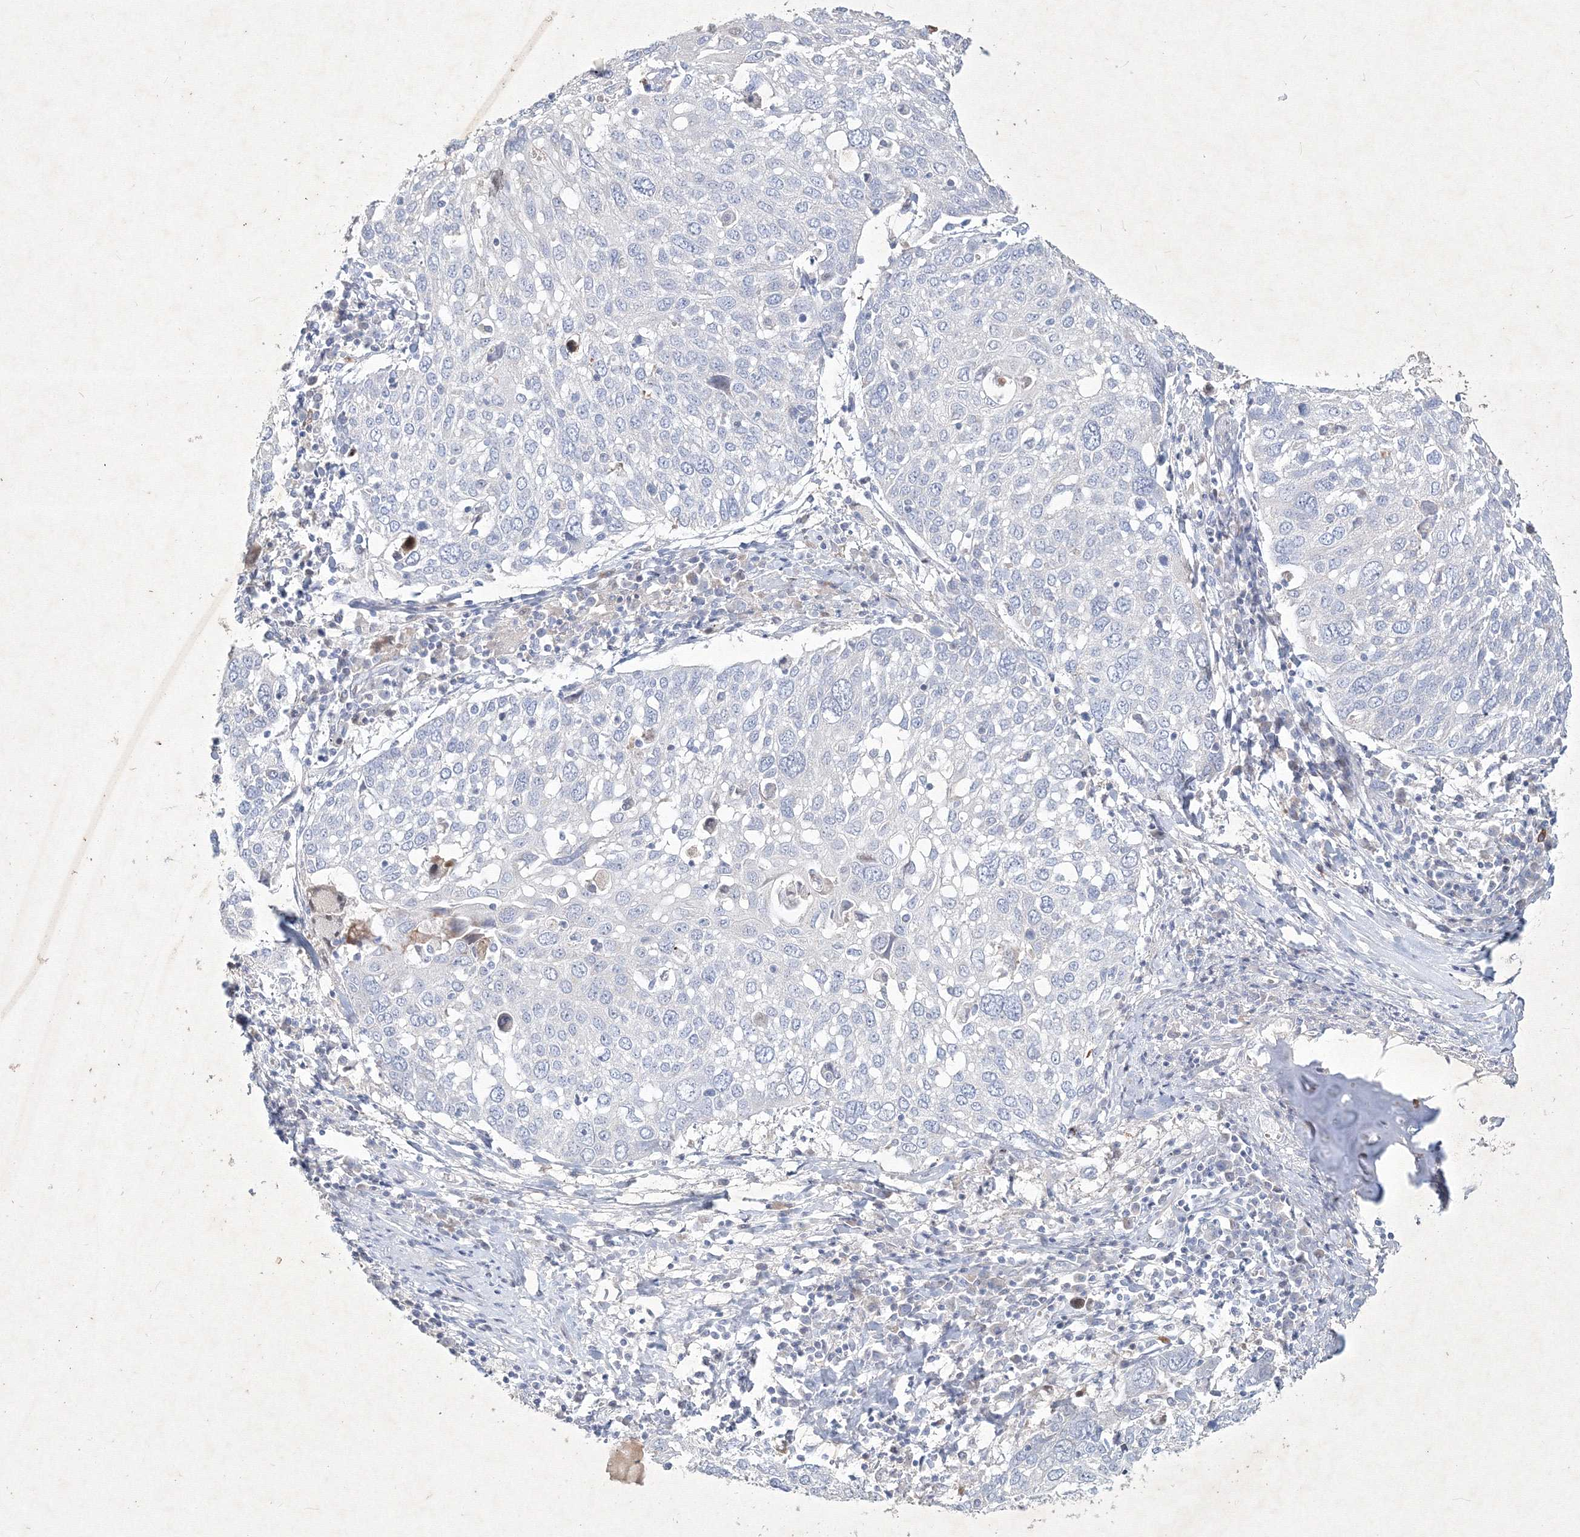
{"staining": {"intensity": "negative", "quantity": "none", "location": "none"}, "tissue": "lung cancer", "cell_type": "Tumor cells", "image_type": "cancer", "snomed": [{"axis": "morphology", "description": "Squamous cell carcinoma, NOS"}, {"axis": "topography", "description": "Lung"}], "caption": "IHC photomicrograph of neoplastic tissue: lung cancer (squamous cell carcinoma) stained with DAB demonstrates no significant protein expression in tumor cells.", "gene": "CXXC4", "patient": {"sex": "male", "age": 65}}